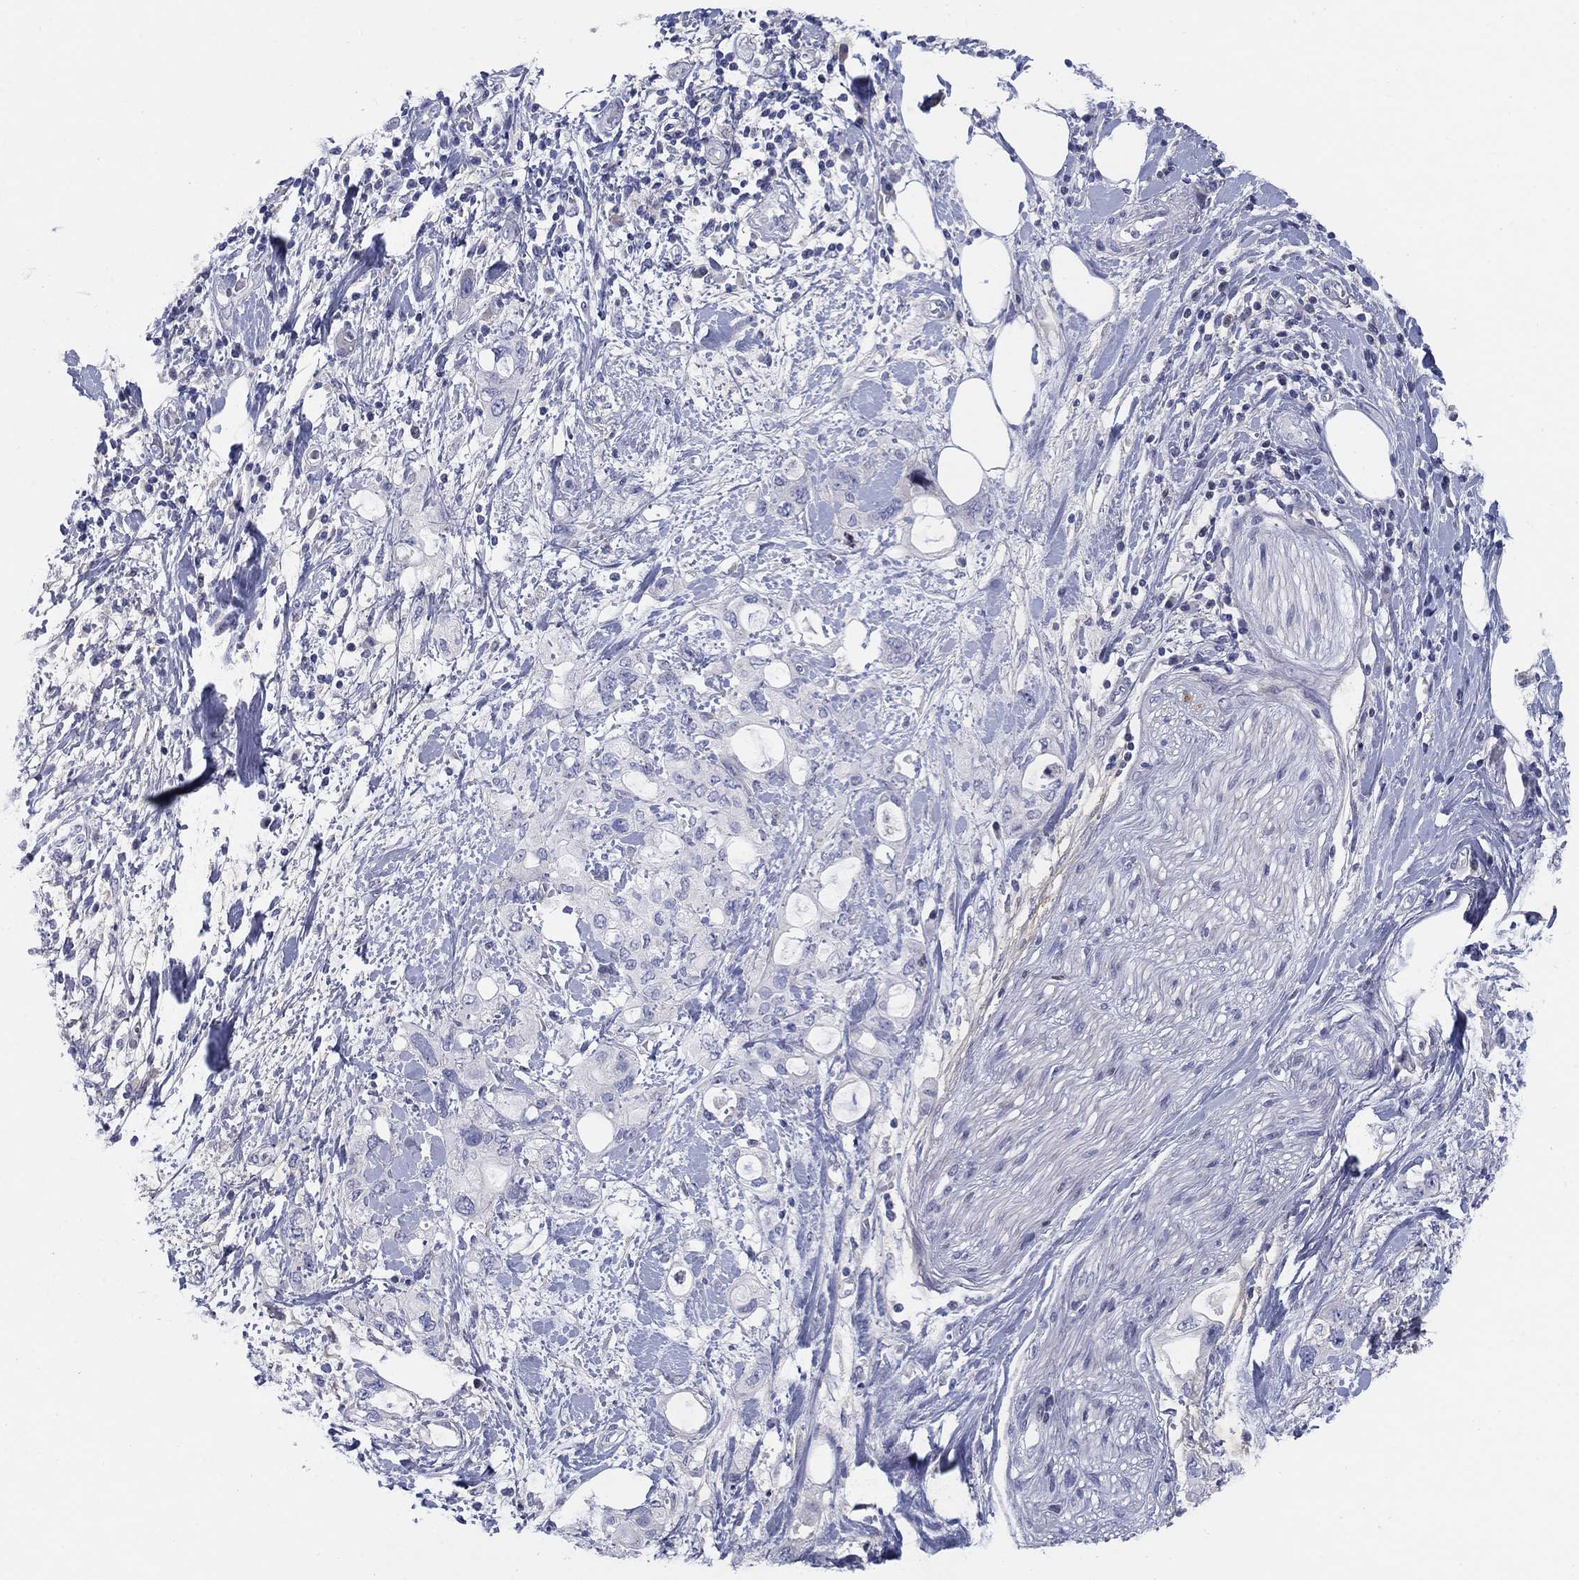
{"staining": {"intensity": "negative", "quantity": "none", "location": "none"}, "tissue": "pancreatic cancer", "cell_type": "Tumor cells", "image_type": "cancer", "snomed": [{"axis": "morphology", "description": "Adenocarcinoma, NOS"}, {"axis": "topography", "description": "Pancreas"}], "caption": "Micrograph shows no significant protein expression in tumor cells of pancreatic adenocarcinoma. The staining is performed using DAB (3,3'-diaminobenzidine) brown chromogen with nuclei counter-stained in using hematoxylin.", "gene": "HEATR4", "patient": {"sex": "female", "age": 56}}